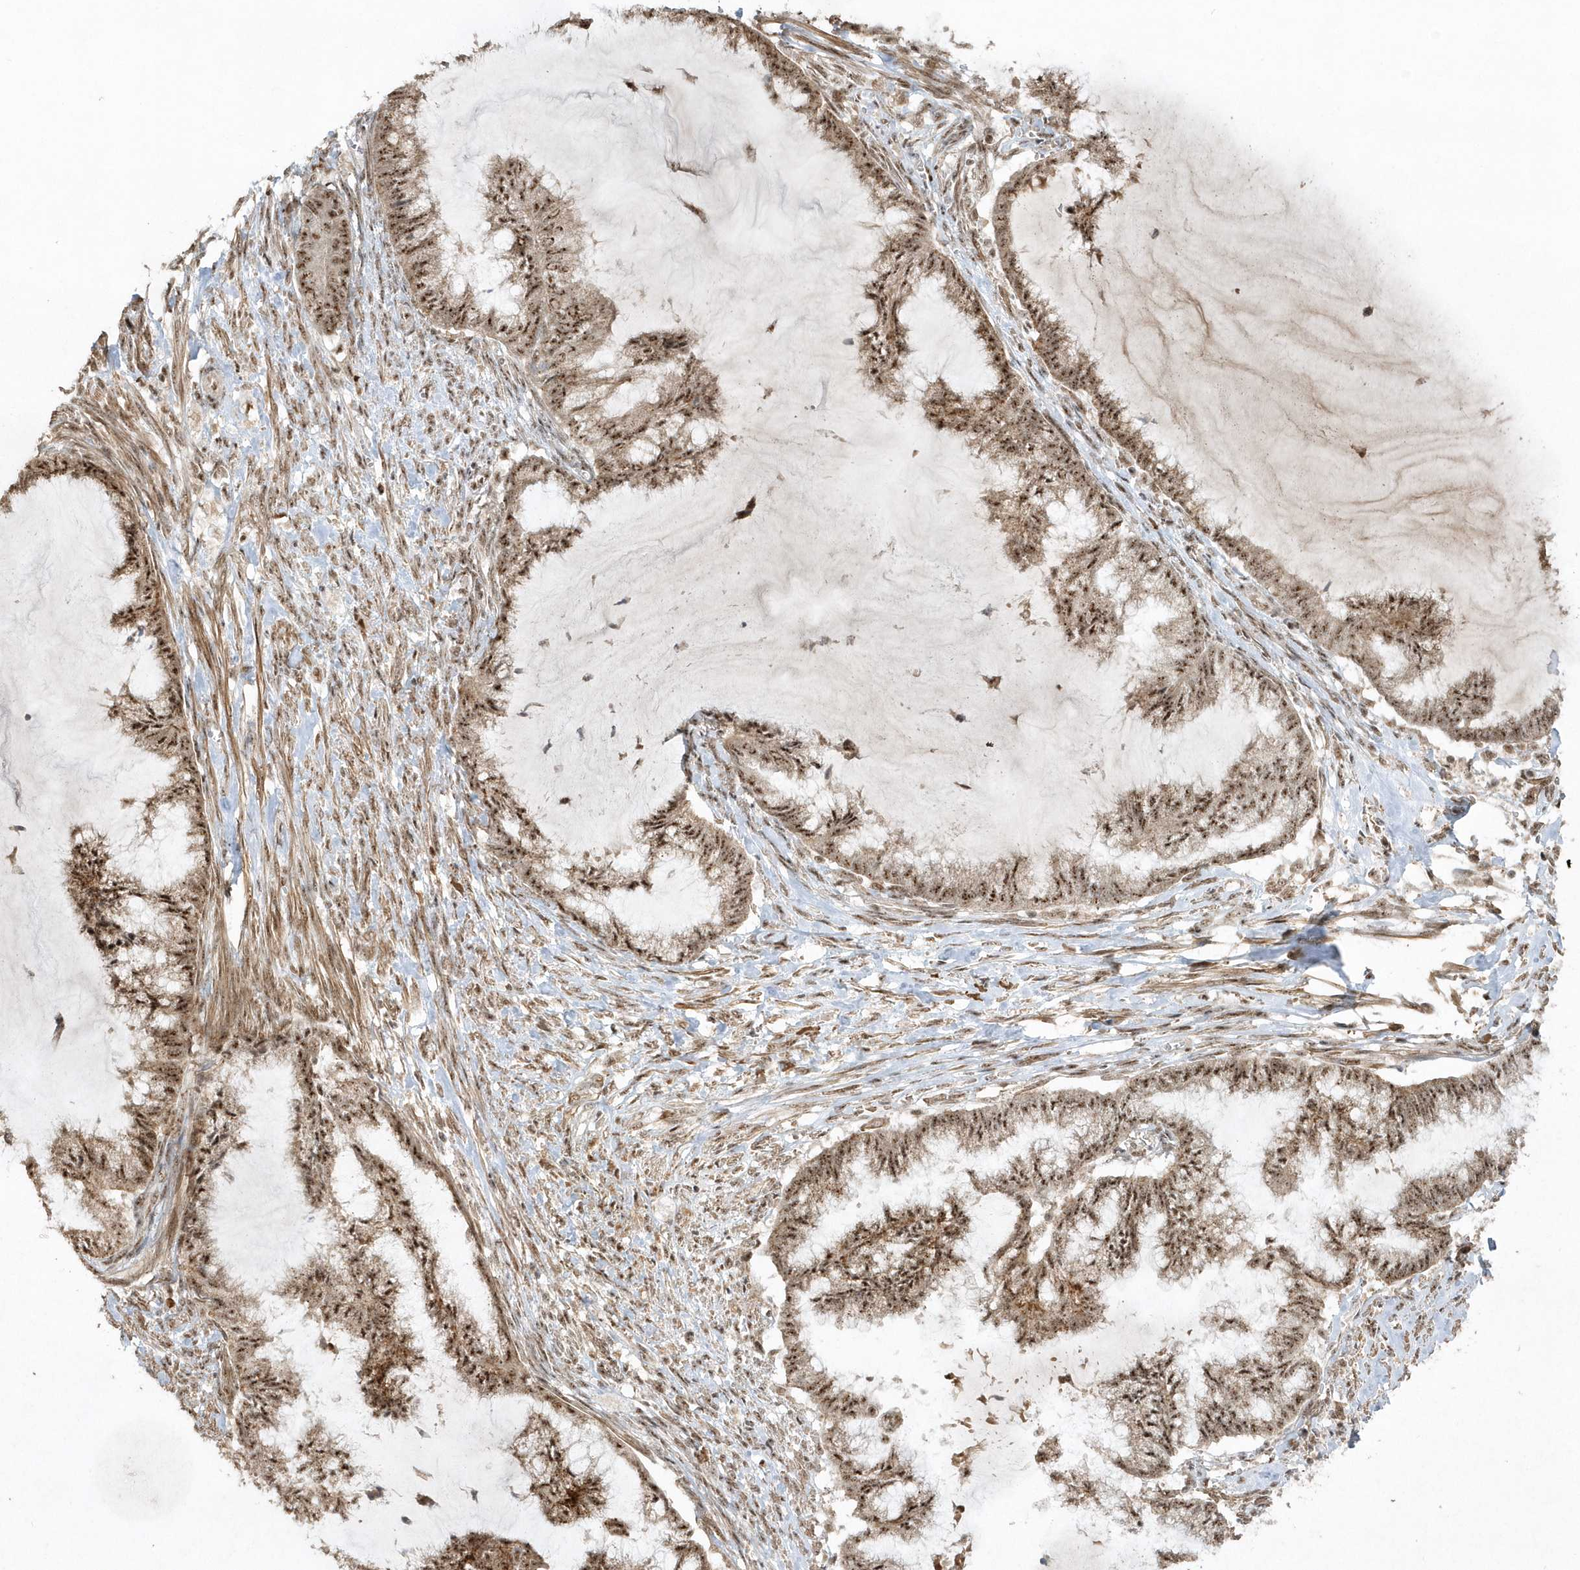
{"staining": {"intensity": "strong", "quantity": ">75%", "location": "nuclear"}, "tissue": "endometrial cancer", "cell_type": "Tumor cells", "image_type": "cancer", "snomed": [{"axis": "morphology", "description": "Adenocarcinoma, NOS"}, {"axis": "topography", "description": "Endometrium"}], "caption": "Immunohistochemical staining of human endometrial cancer (adenocarcinoma) shows high levels of strong nuclear protein expression in about >75% of tumor cells. The protein is stained brown, and the nuclei are stained in blue (DAB (3,3'-diaminobenzidine) IHC with brightfield microscopy, high magnification).", "gene": "POLR3B", "patient": {"sex": "female", "age": 86}}